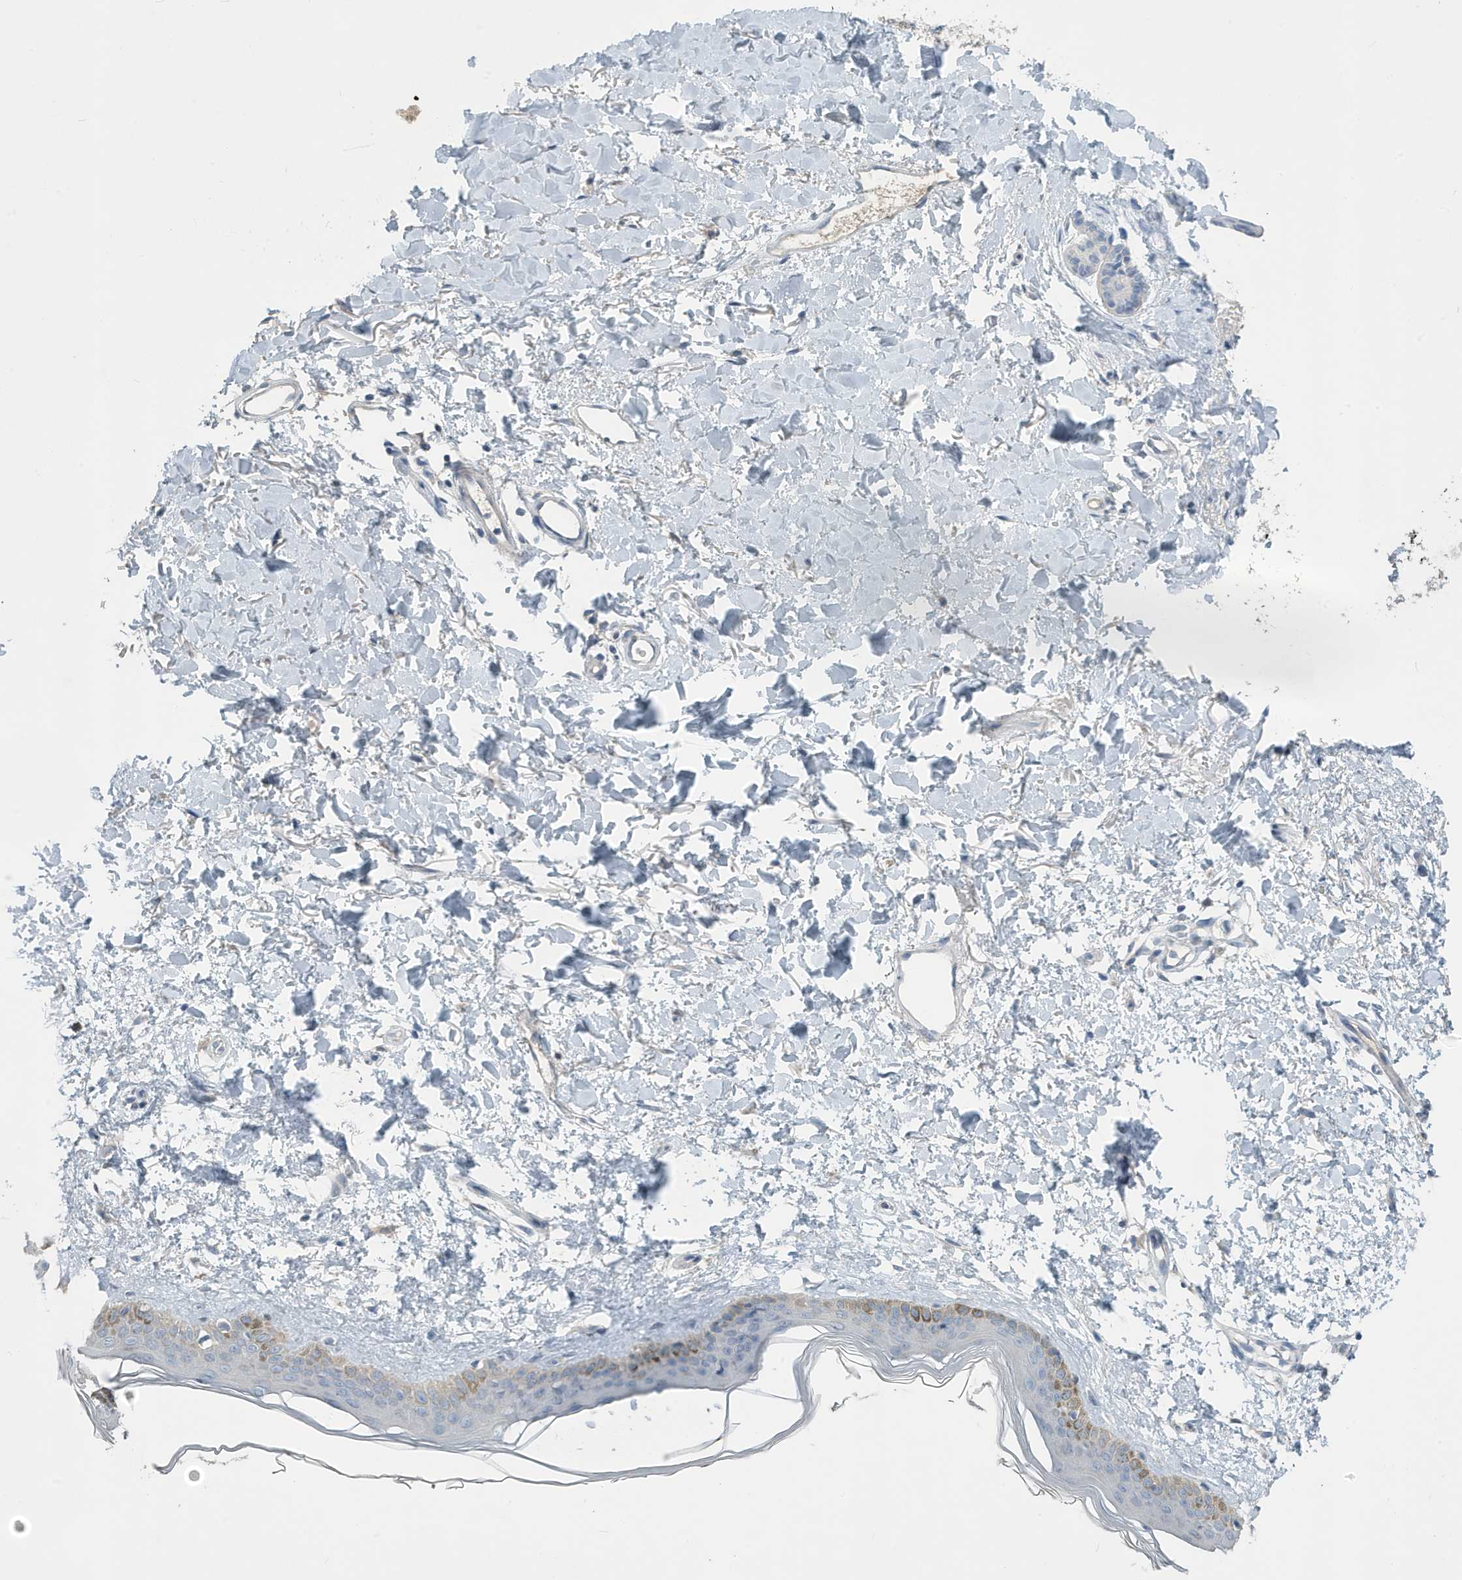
{"staining": {"intensity": "negative", "quantity": "none", "location": "none"}, "tissue": "skin", "cell_type": "Fibroblasts", "image_type": "normal", "snomed": [{"axis": "morphology", "description": "Normal tissue, NOS"}, {"axis": "topography", "description": "Skin"}], "caption": "DAB immunohistochemical staining of unremarkable skin exhibits no significant staining in fibroblasts.", "gene": "UGT2B4", "patient": {"sex": "female", "age": 58}}